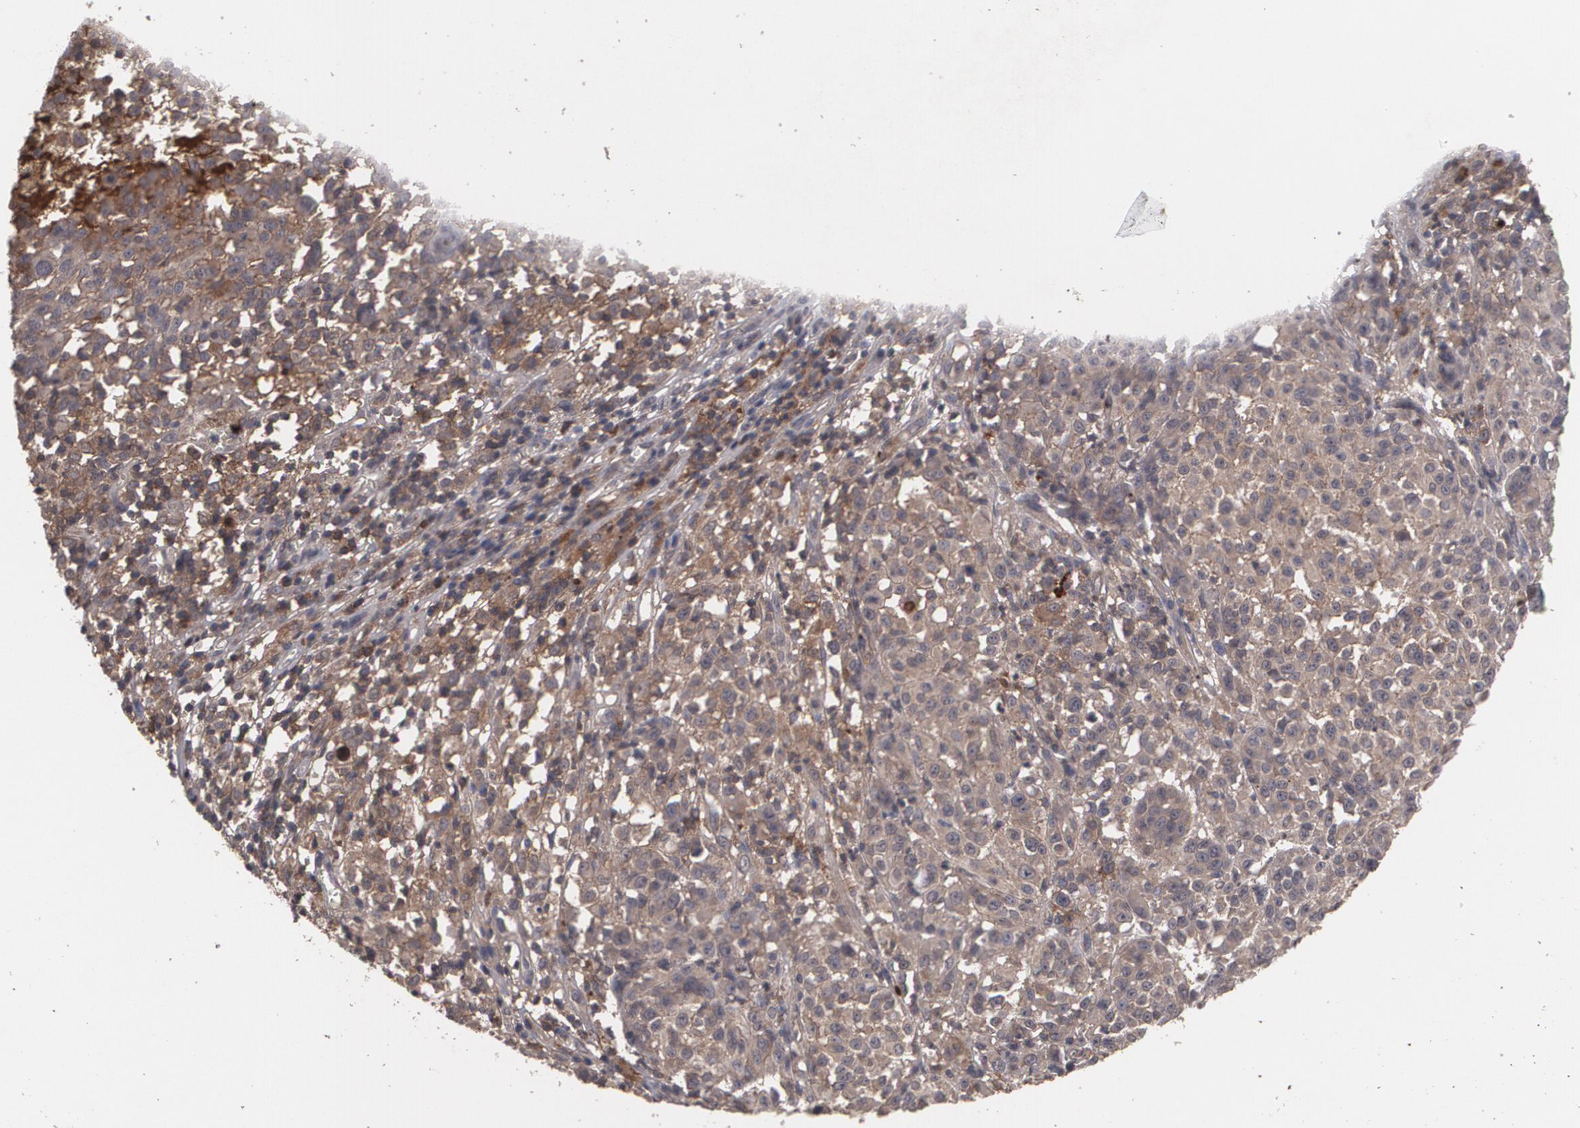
{"staining": {"intensity": "strong", "quantity": ">75%", "location": "cytoplasmic/membranous"}, "tissue": "melanoma", "cell_type": "Tumor cells", "image_type": "cancer", "snomed": [{"axis": "morphology", "description": "Malignant melanoma, NOS"}, {"axis": "topography", "description": "Skin"}], "caption": "Immunohistochemistry (DAB (3,3'-diaminobenzidine)) staining of malignant melanoma shows strong cytoplasmic/membranous protein expression in approximately >75% of tumor cells.", "gene": "ARF6", "patient": {"sex": "female", "age": 49}}